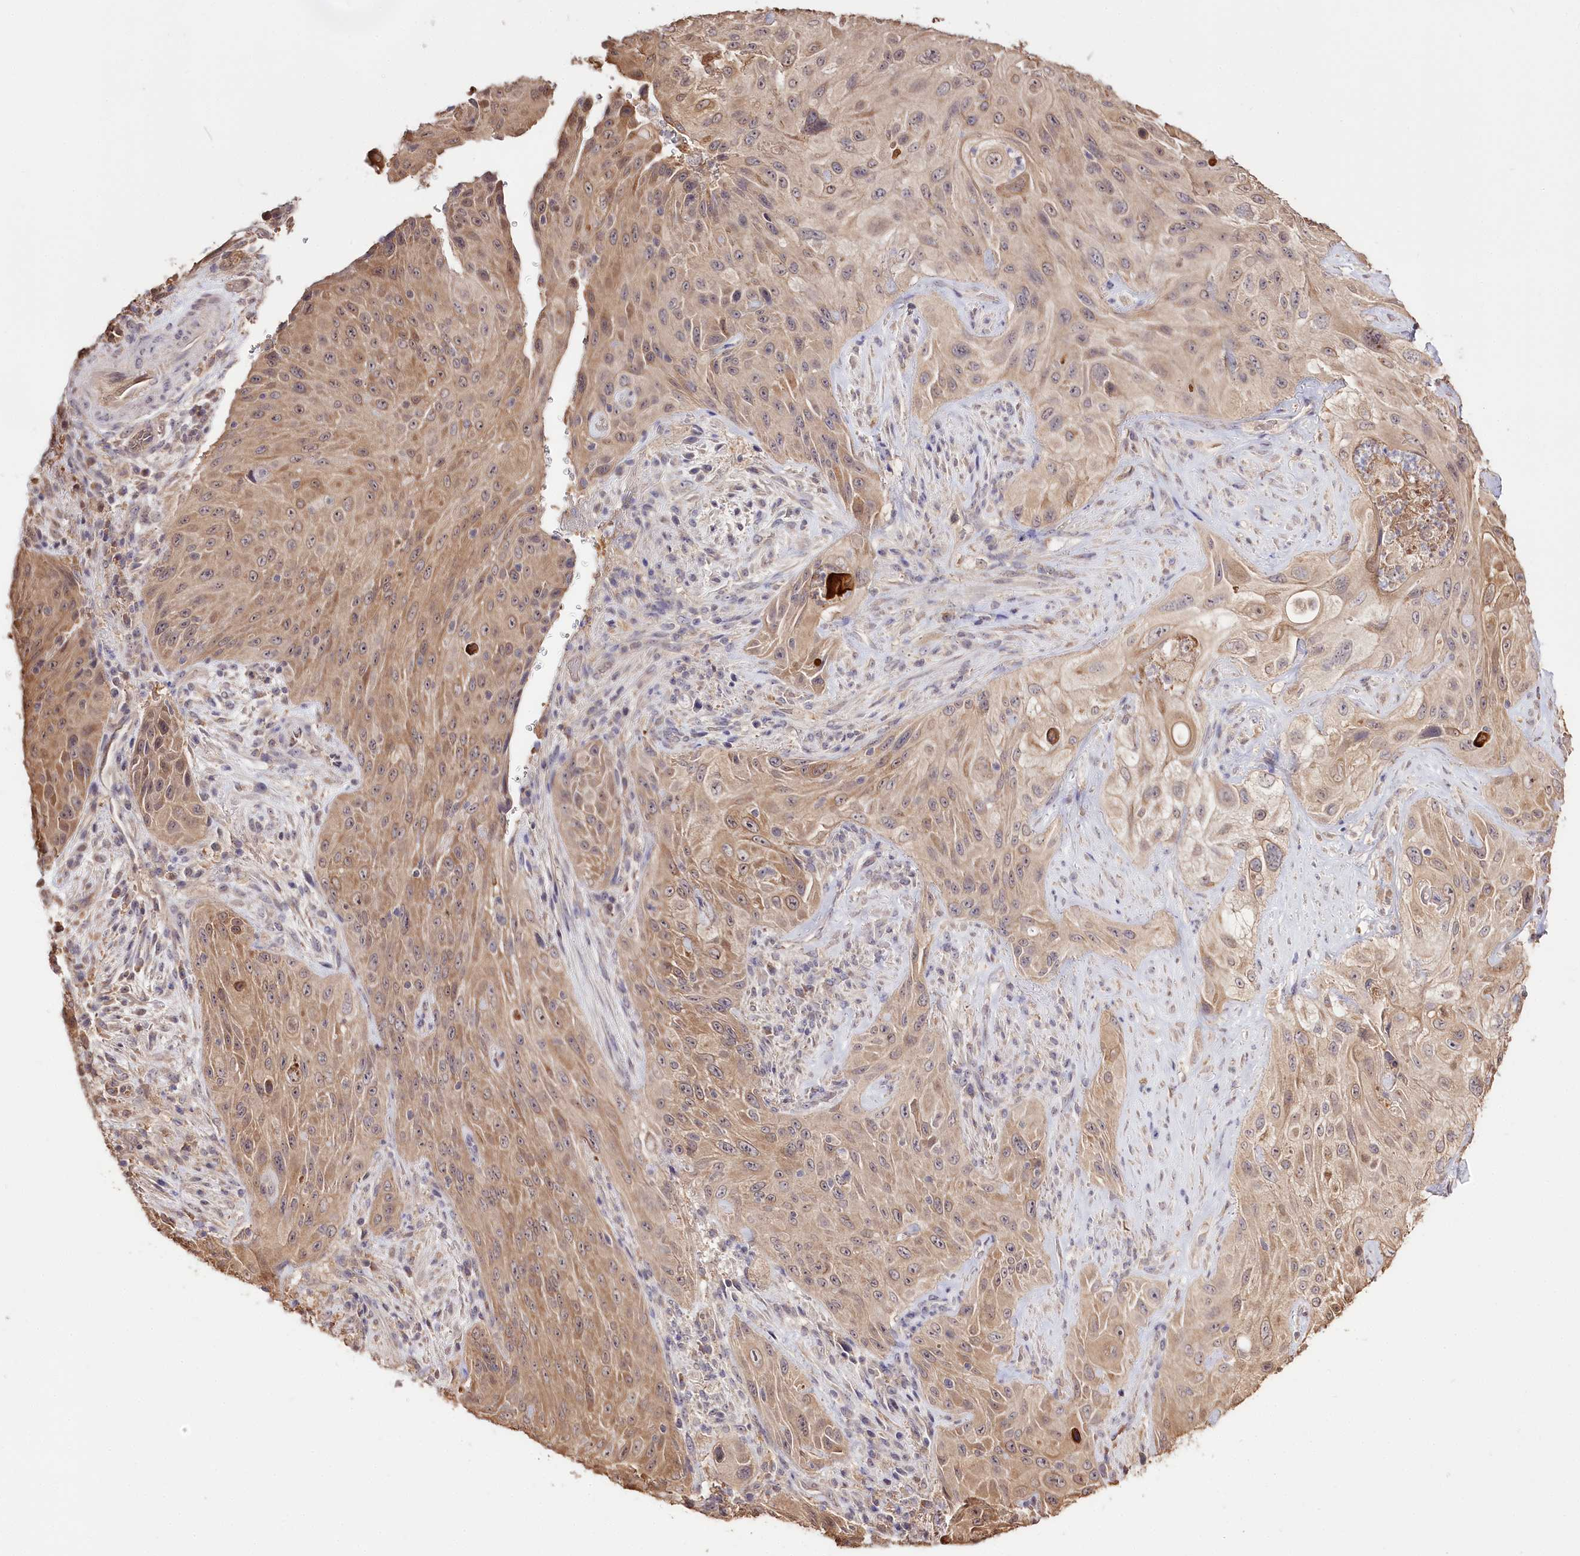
{"staining": {"intensity": "weak", "quantity": ">75%", "location": "cytoplasmic/membranous"}, "tissue": "cervical cancer", "cell_type": "Tumor cells", "image_type": "cancer", "snomed": [{"axis": "morphology", "description": "Squamous cell carcinoma, NOS"}, {"axis": "topography", "description": "Cervix"}], "caption": "High-magnification brightfield microscopy of cervical cancer (squamous cell carcinoma) stained with DAB (3,3'-diaminobenzidine) (brown) and counterstained with hematoxylin (blue). tumor cells exhibit weak cytoplasmic/membranous positivity is present in approximately>75% of cells.", "gene": "R3HDM2", "patient": {"sex": "female", "age": 42}}